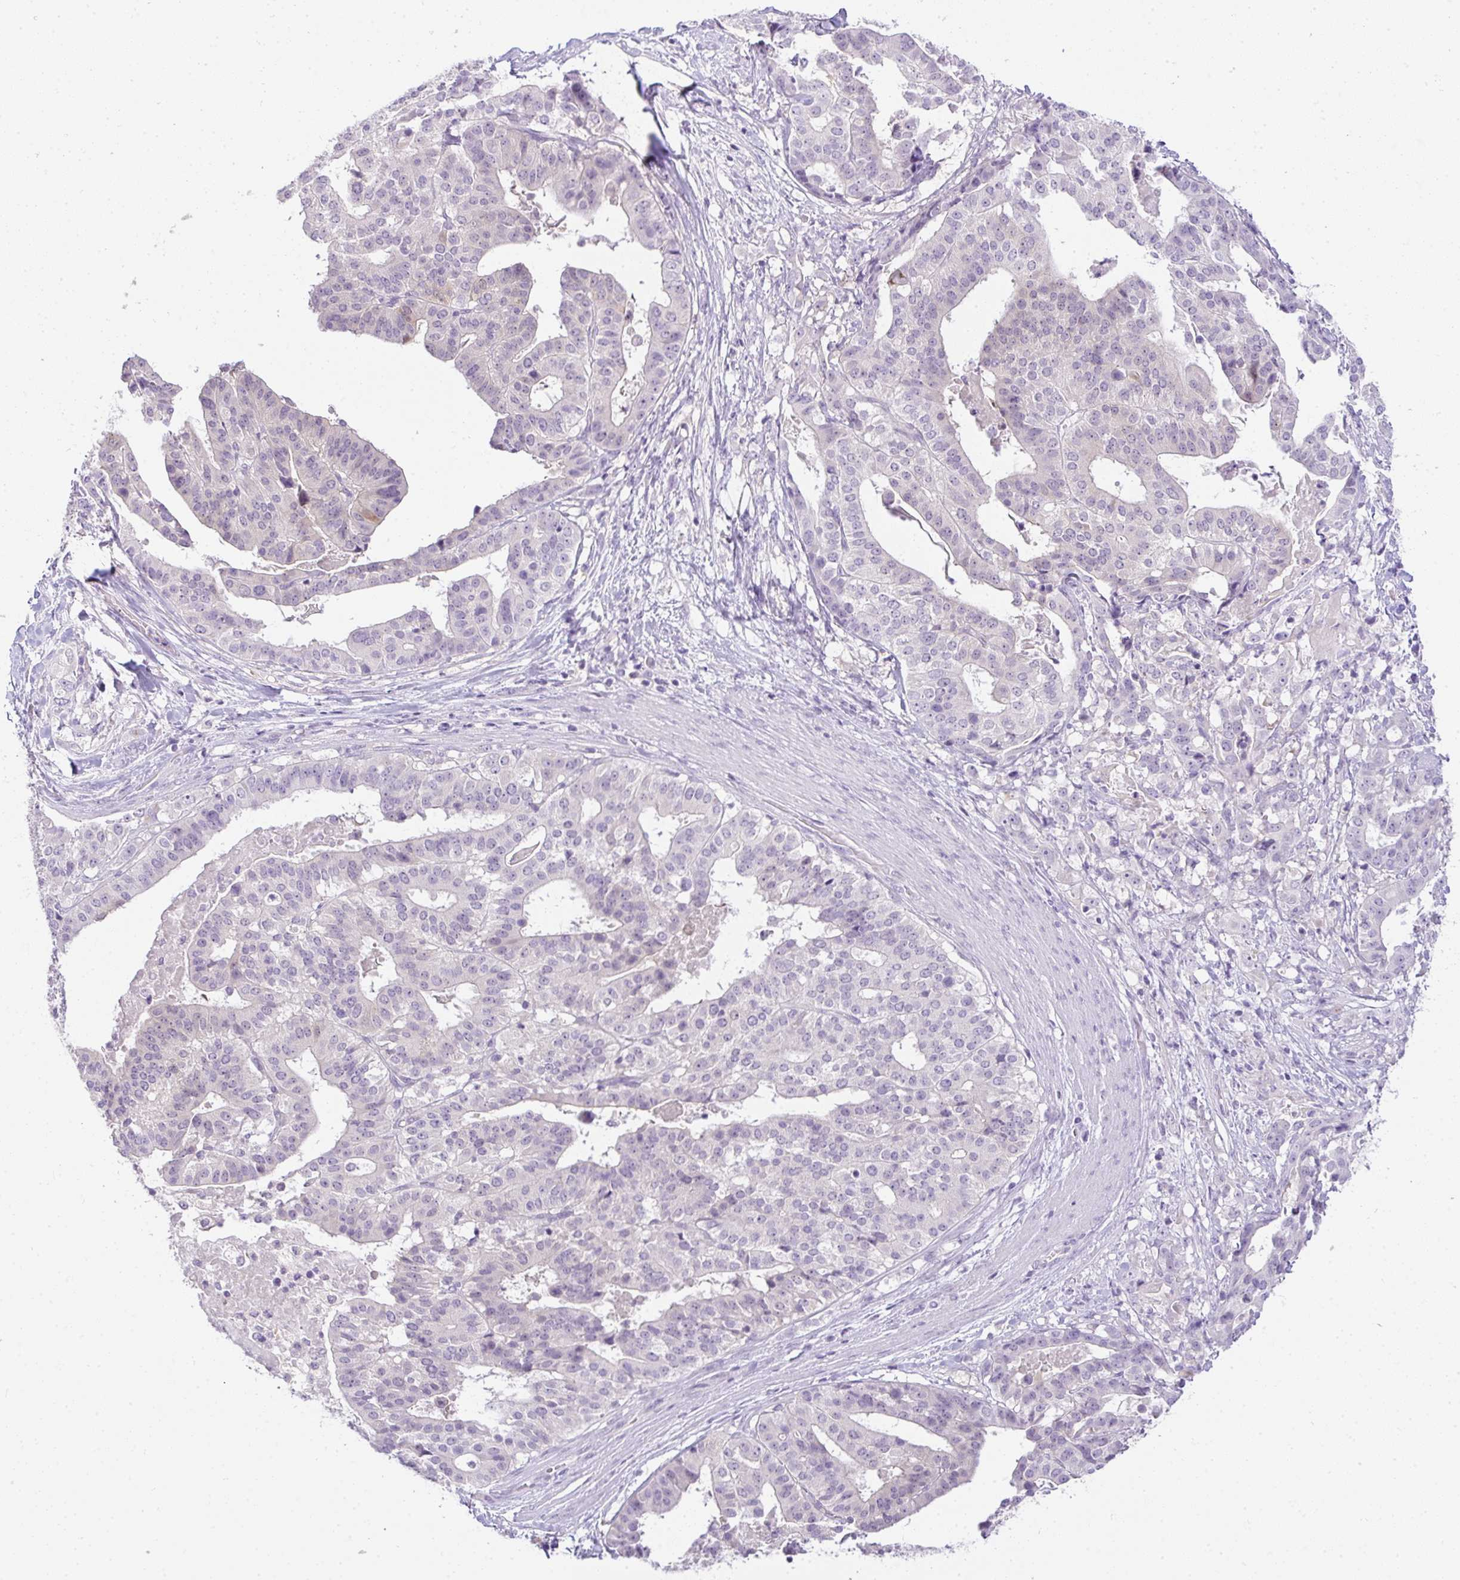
{"staining": {"intensity": "negative", "quantity": "none", "location": "none"}, "tissue": "stomach cancer", "cell_type": "Tumor cells", "image_type": "cancer", "snomed": [{"axis": "morphology", "description": "Adenocarcinoma, NOS"}, {"axis": "topography", "description": "Stomach"}], "caption": "A high-resolution micrograph shows IHC staining of adenocarcinoma (stomach), which shows no significant expression in tumor cells.", "gene": "CMPK1", "patient": {"sex": "male", "age": 48}}